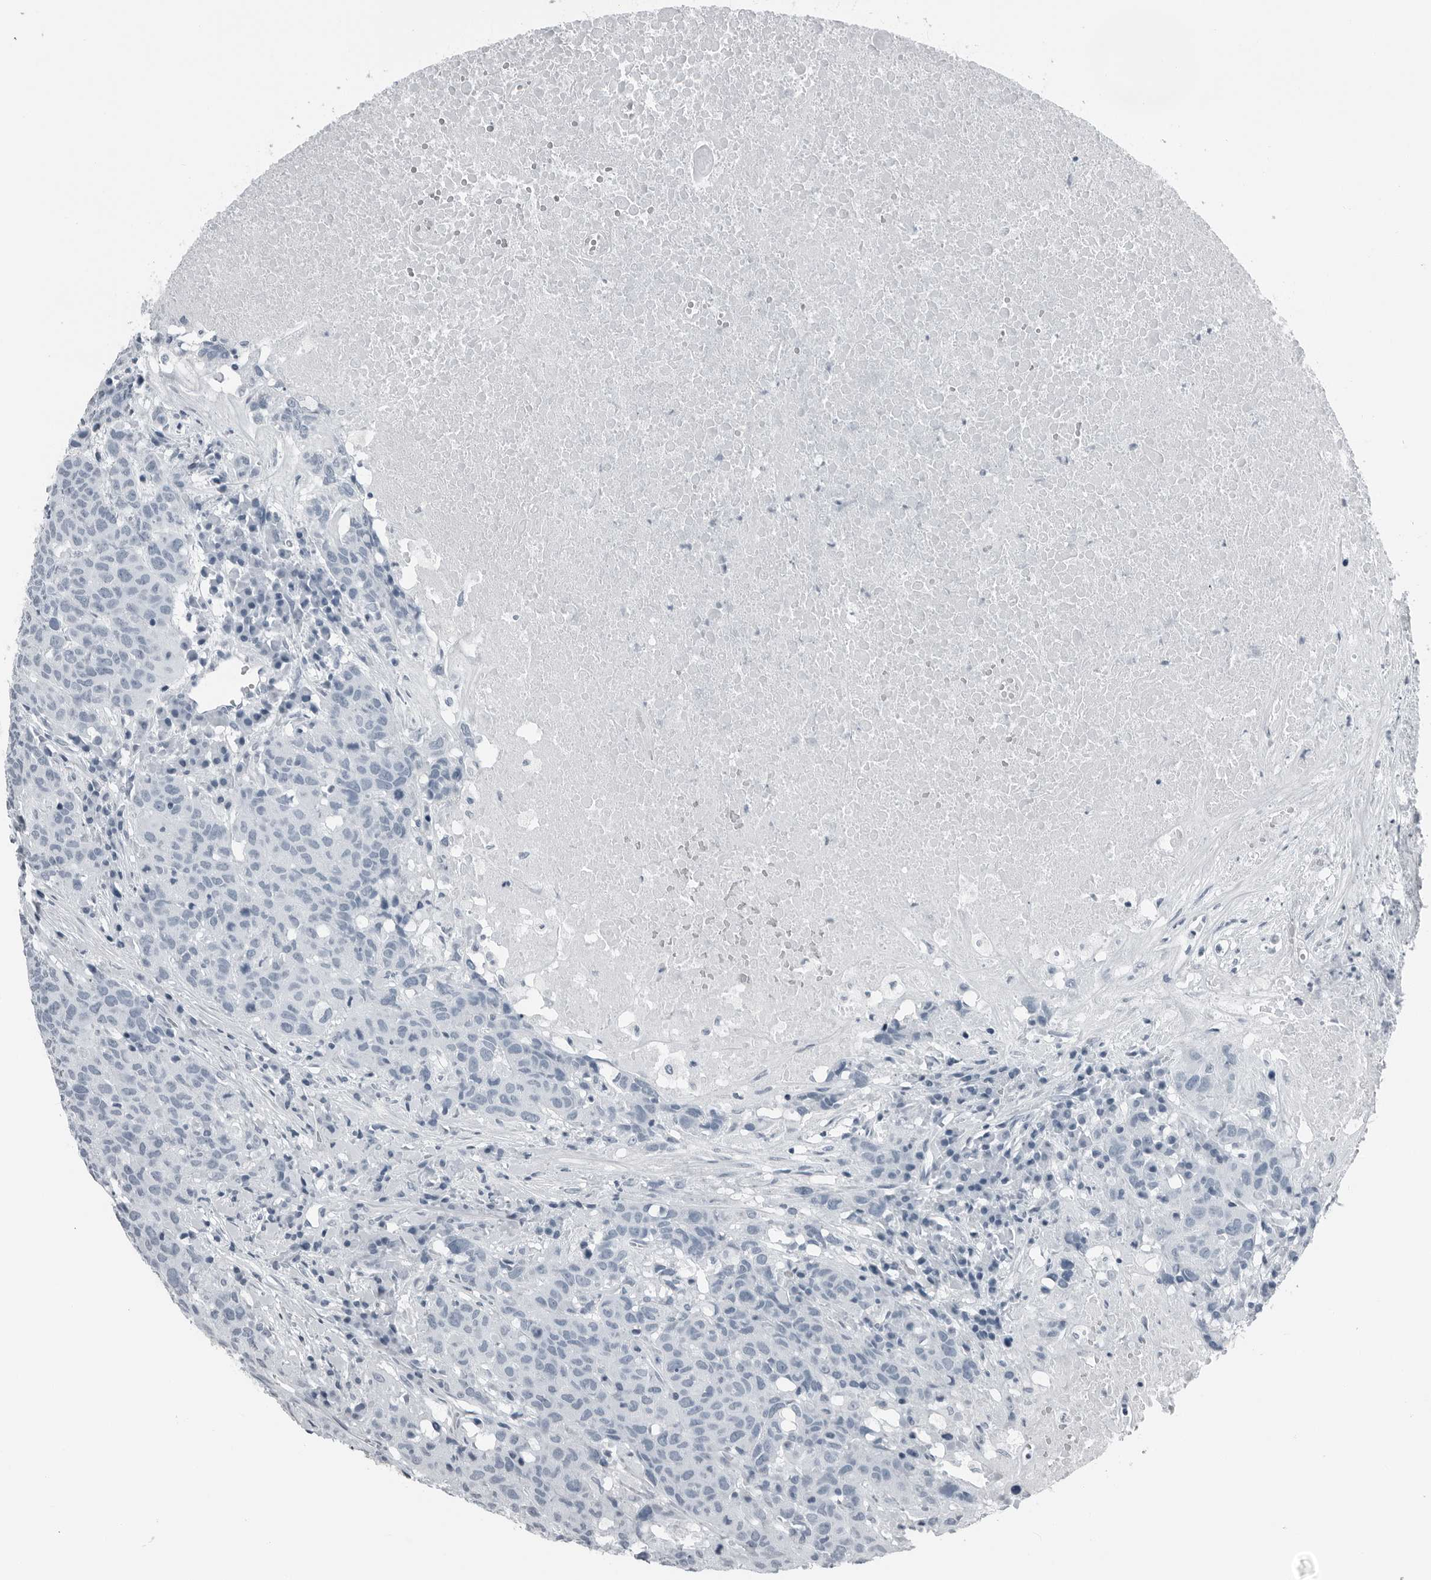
{"staining": {"intensity": "negative", "quantity": "none", "location": "none"}, "tissue": "head and neck cancer", "cell_type": "Tumor cells", "image_type": "cancer", "snomed": [{"axis": "morphology", "description": "Squamous cell carcinoma, NOS"}, {"axis": "topography", "description": "Head-Neck"}], "caption": "Immunohistochemistry micrograph of neoplastic tissue: human squamous cell carcinoma (head and neck) stained with DAB demonstrates no significant protein positivity in tumor cells.", "gene": "PRSS1", "patient": {"sex": "male", "age": 66}}